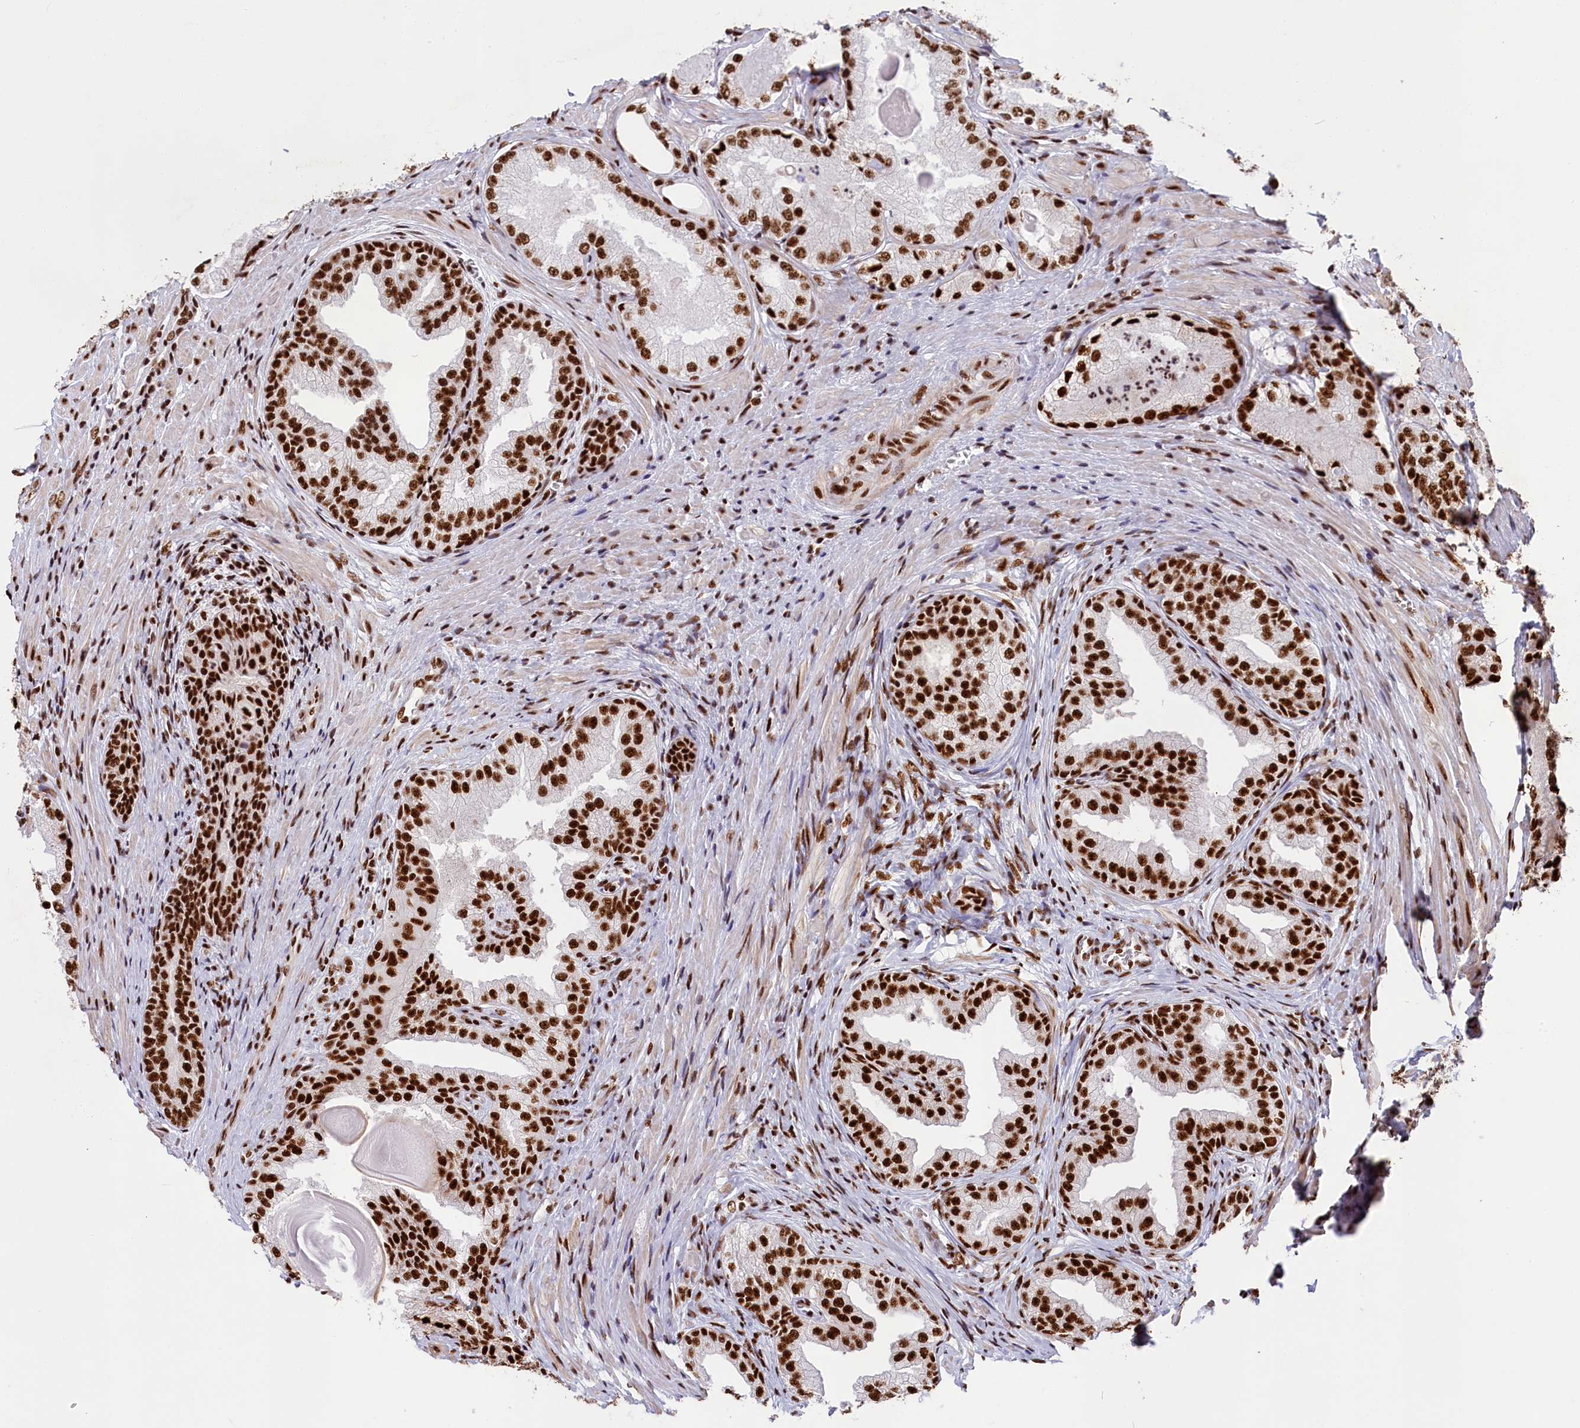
{"staining": {"intensity": "strong", "quantity": ">75%", "location": "nuclear"}, "tissue": "prostate cancer", "cell_type": "Tumor cells", "image_type": "cancer", "snomed": [{"axis": "morphology", "description": "Adenocarcinoma, Low grade"}, {"axis": "topography", "description": "Prostate"}], "caption": "Immunohistochemical staining of human prostate cancer reveals high levels of strong nuclear protein expression in approximately >75% of tumor cells.", "gene": "SNRNP70", "patient": {"sex": "male", "age": 68}}